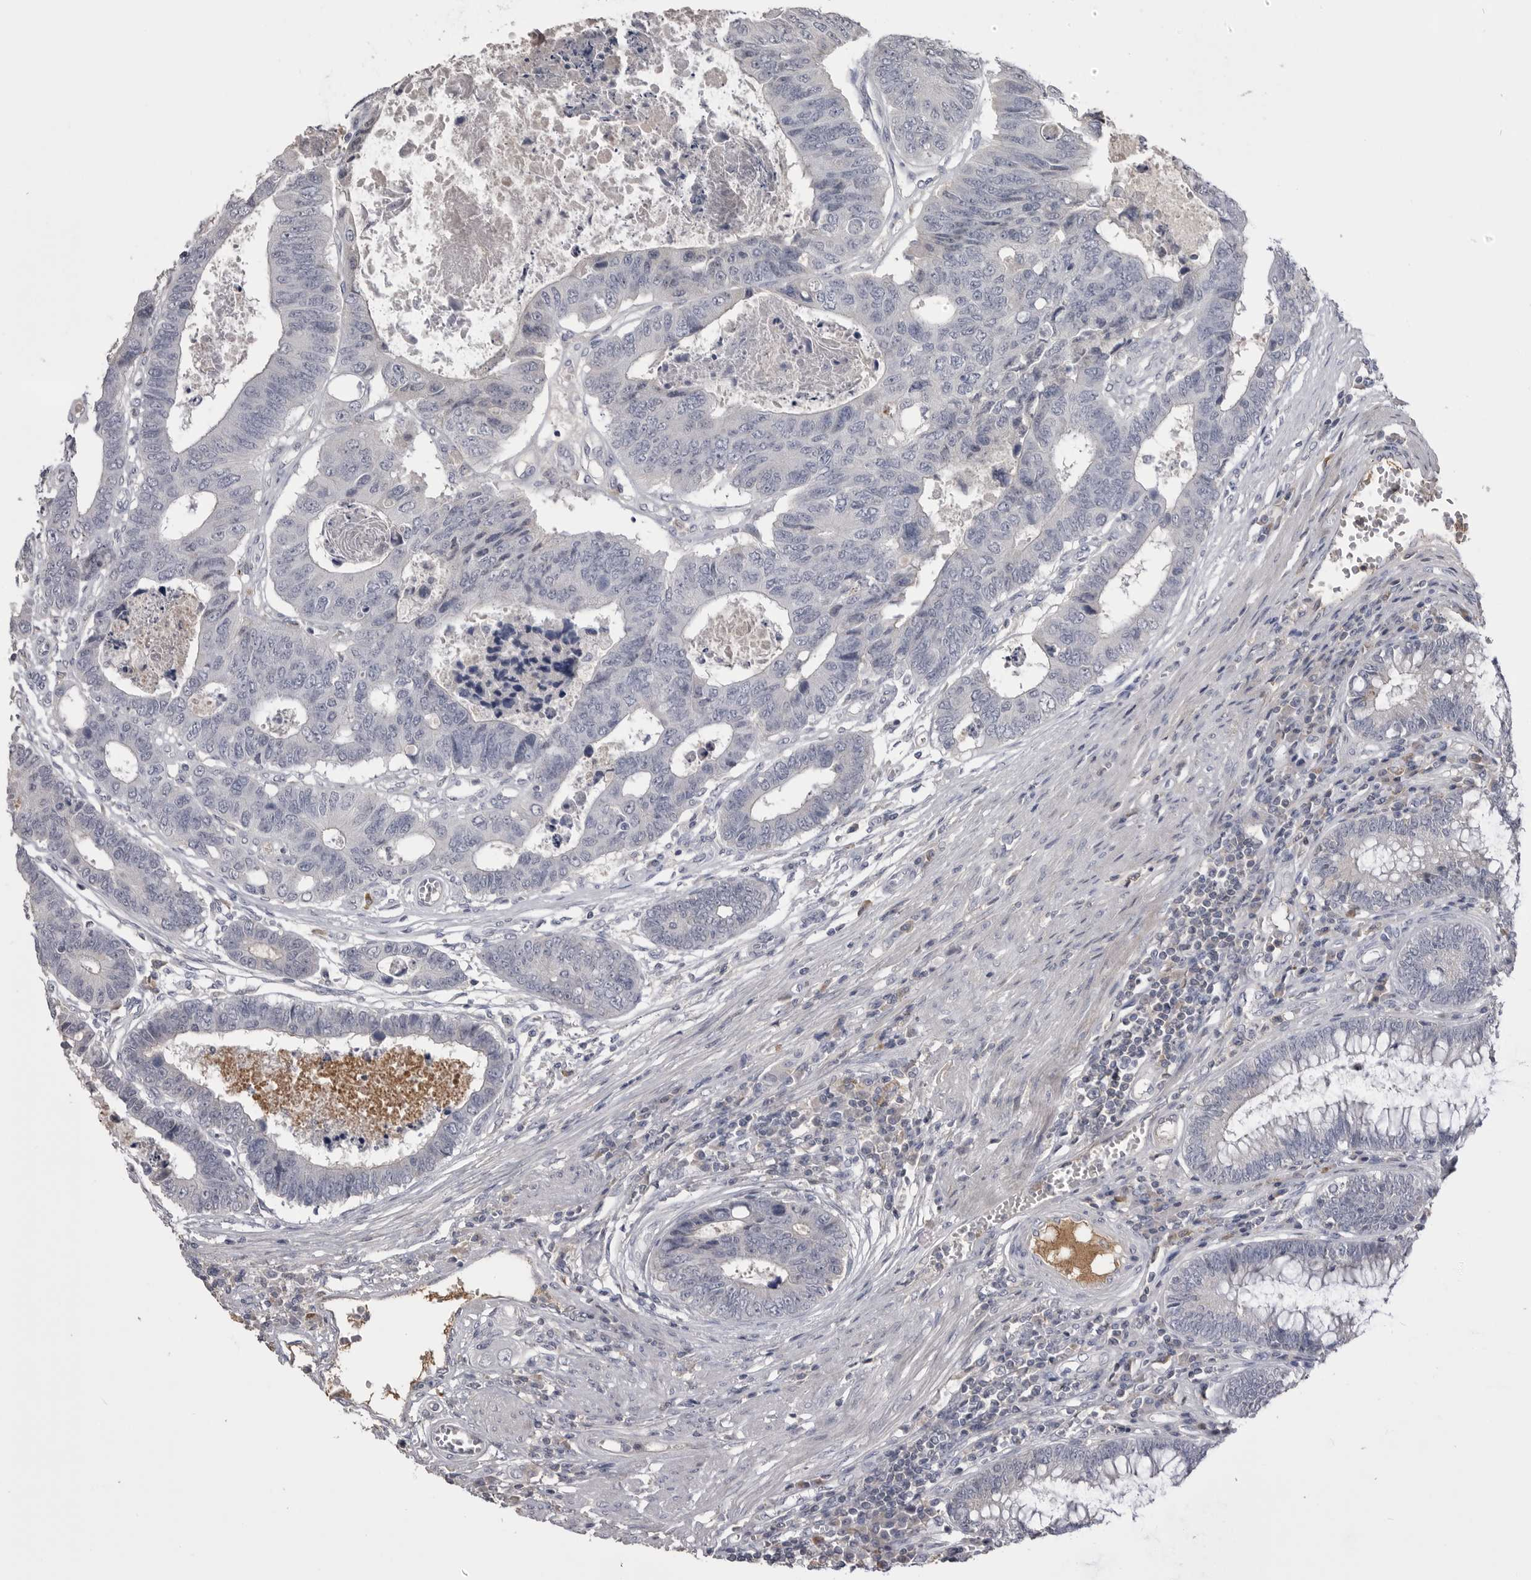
{"staining": {"intensity": "negative", "quantity": "none", "location": "none"}, "tissue": "colorectal cancer", "cell_type": "Tumor cells", "image_type": "cancer", "snomed": [{"axis": "morphology", "description": "Adenocarcinoma, NOS"}, {"axis": "topography", "description": "Rectum"}], "caption": "Tumor cells show no significant protein expression in colorectal cancer. Nuclei are stained in blue.", "gene": "AHSG", "patient": {"sex": "male", "age": 84}}